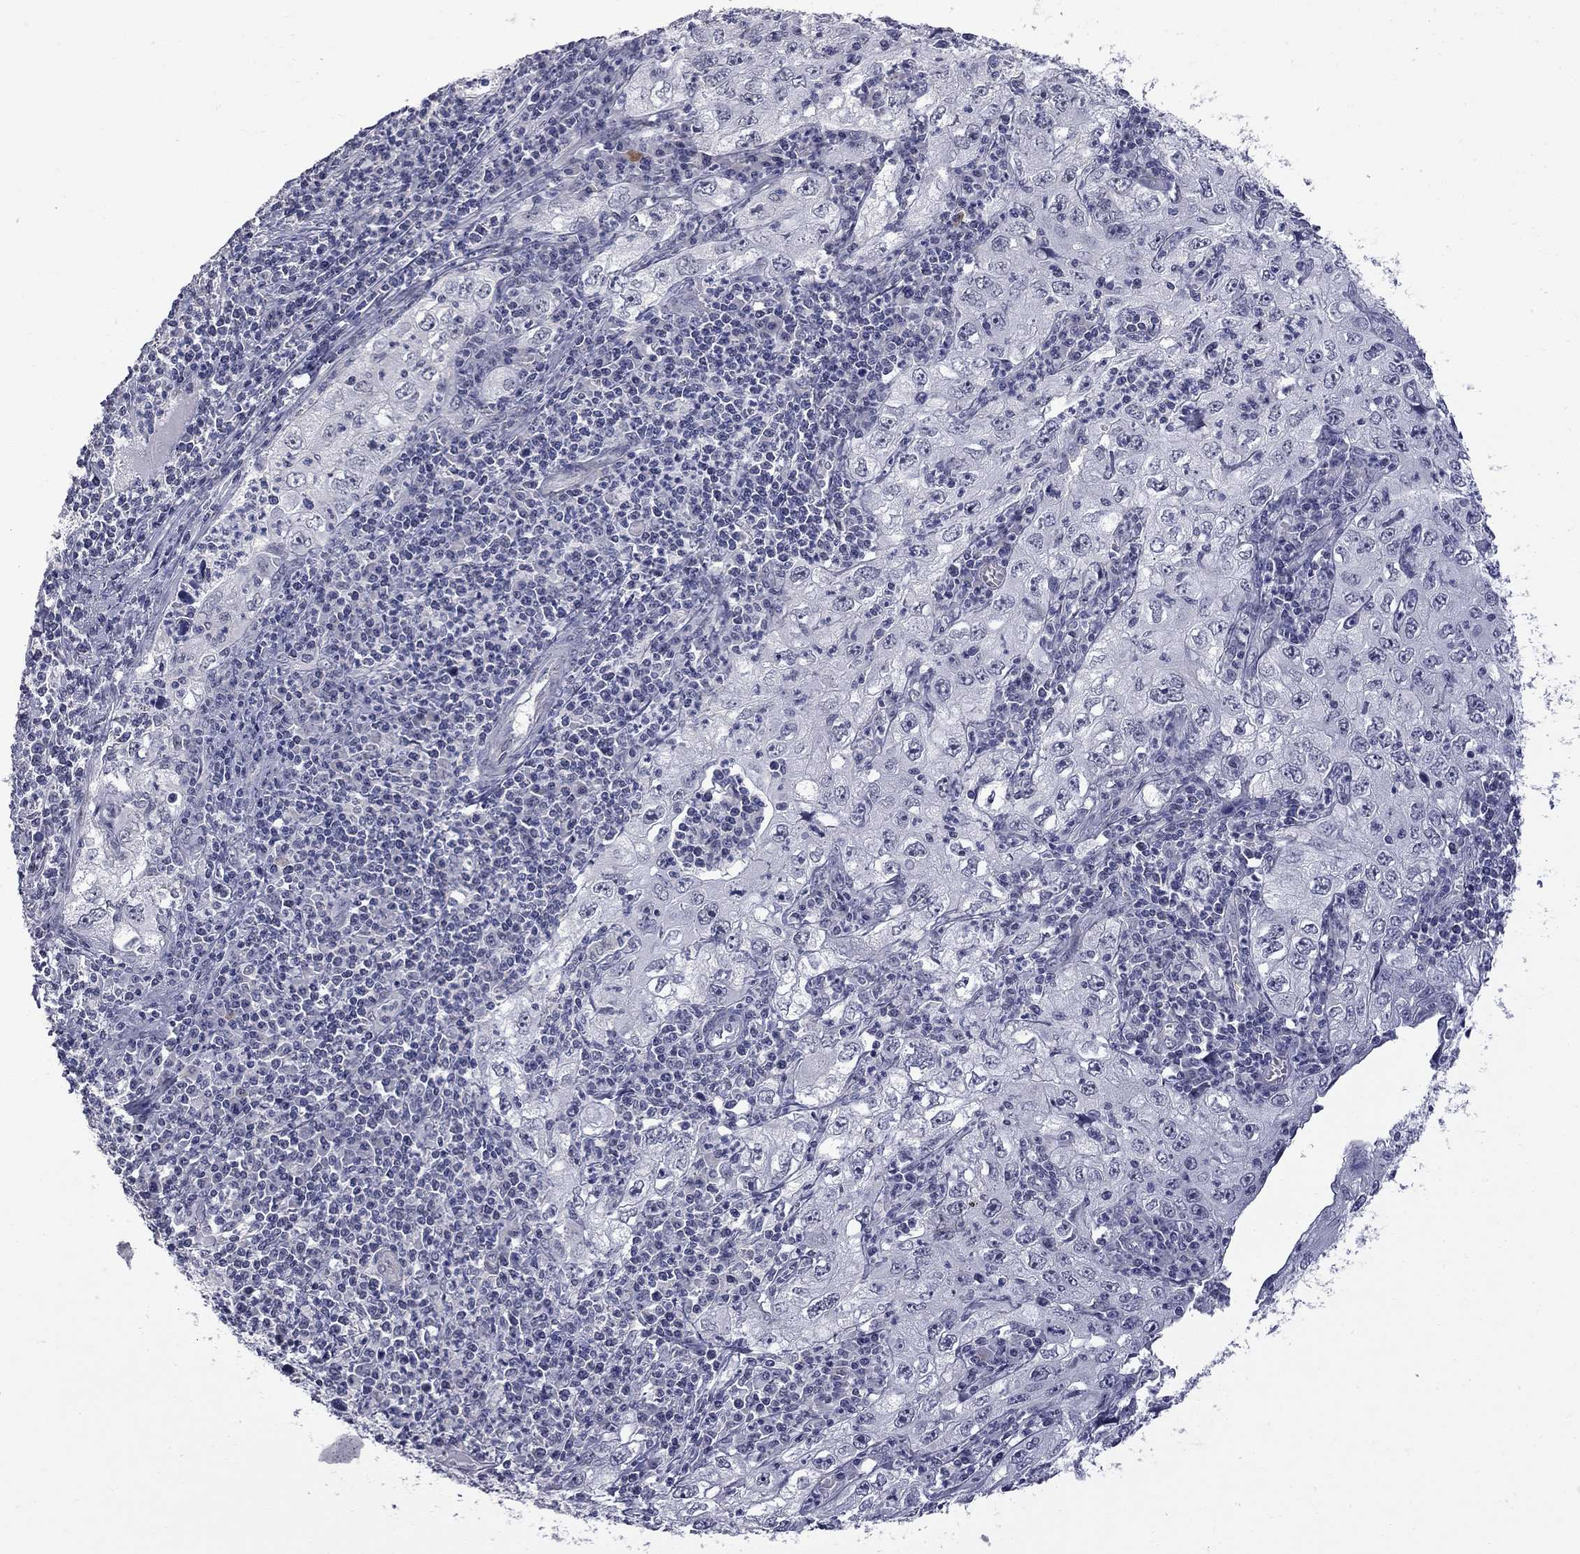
{"staining": {"intensity": "negative", "quantity": "none", "location": "none"}, "tissue": "cervical cancer", "cell_type": "Tumor cells", "image_type": "cancer", "snomed": [{"axis": "morphology", "description": "Squamous cell carcinoma, NOS"}, {"axis": "topography", "description": "Cervix"}], "caption": "Image shows no protein positivity in tumor cells of cervical cancer tissue.", "gene": "GSG1L", "patient": {"sex": "female", "age": 24}}